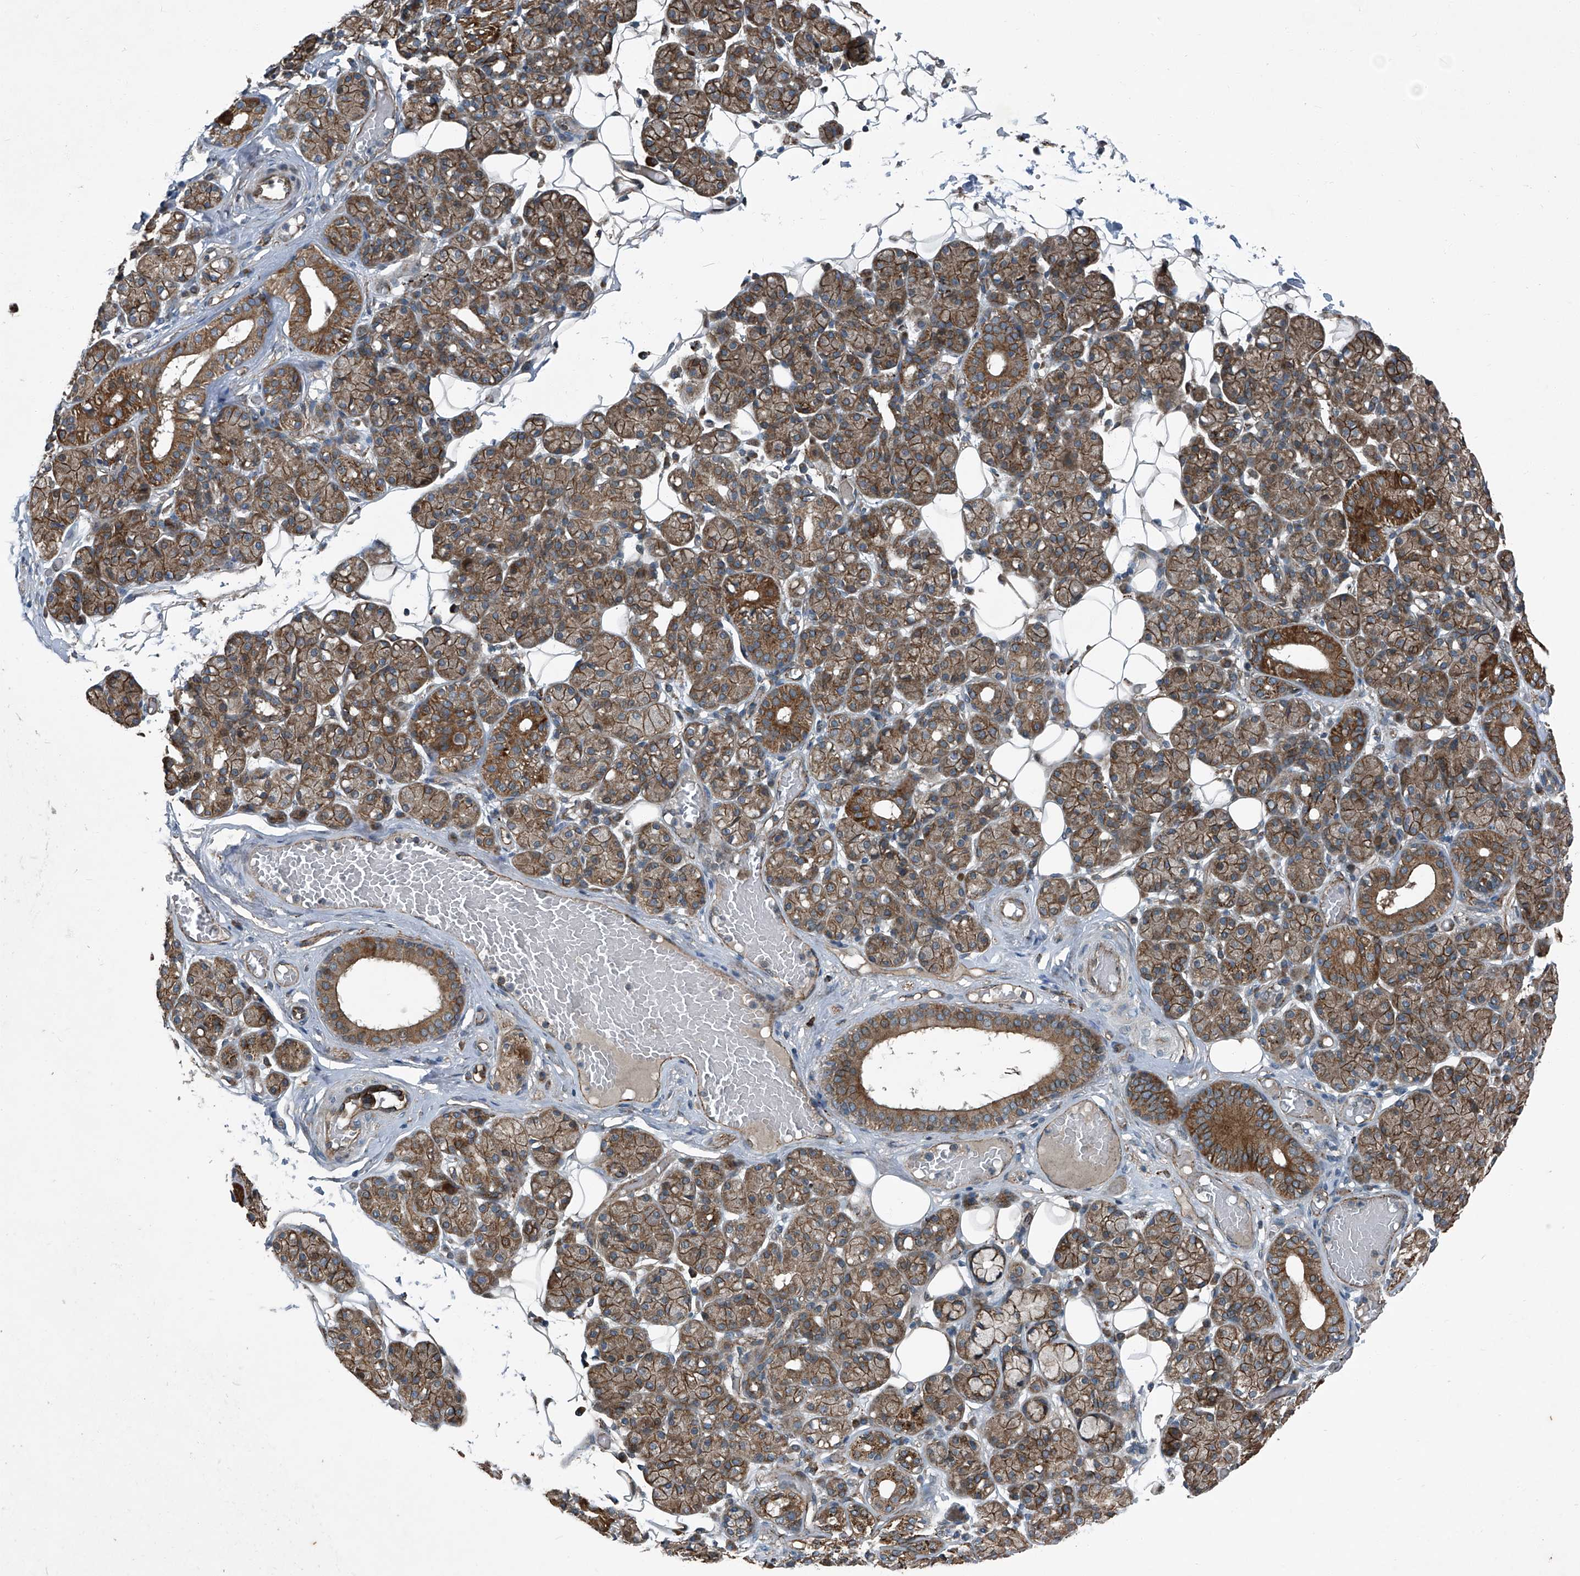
{"staining": {"intensity": "moderate", "quantity": "25%-75%", "location": "cytoplasmic/membranous"}, "tissue": "salivary gland", "cell_type": "Glandular cells", "image_type": "normal", "snomed": [{"axis": "morphology", "description": "Normal tissue, NOS"}, {"axis": "topography", "description": "Salivary gland"}], "caption": "Salivary gland stained for a protein (brown) exhibits moderate cytoplasmic/membranous positive expression in about 25%-75% of glandular cells.", "gene": "SENP2", "patient": {"sex": "male", "age": 63}}